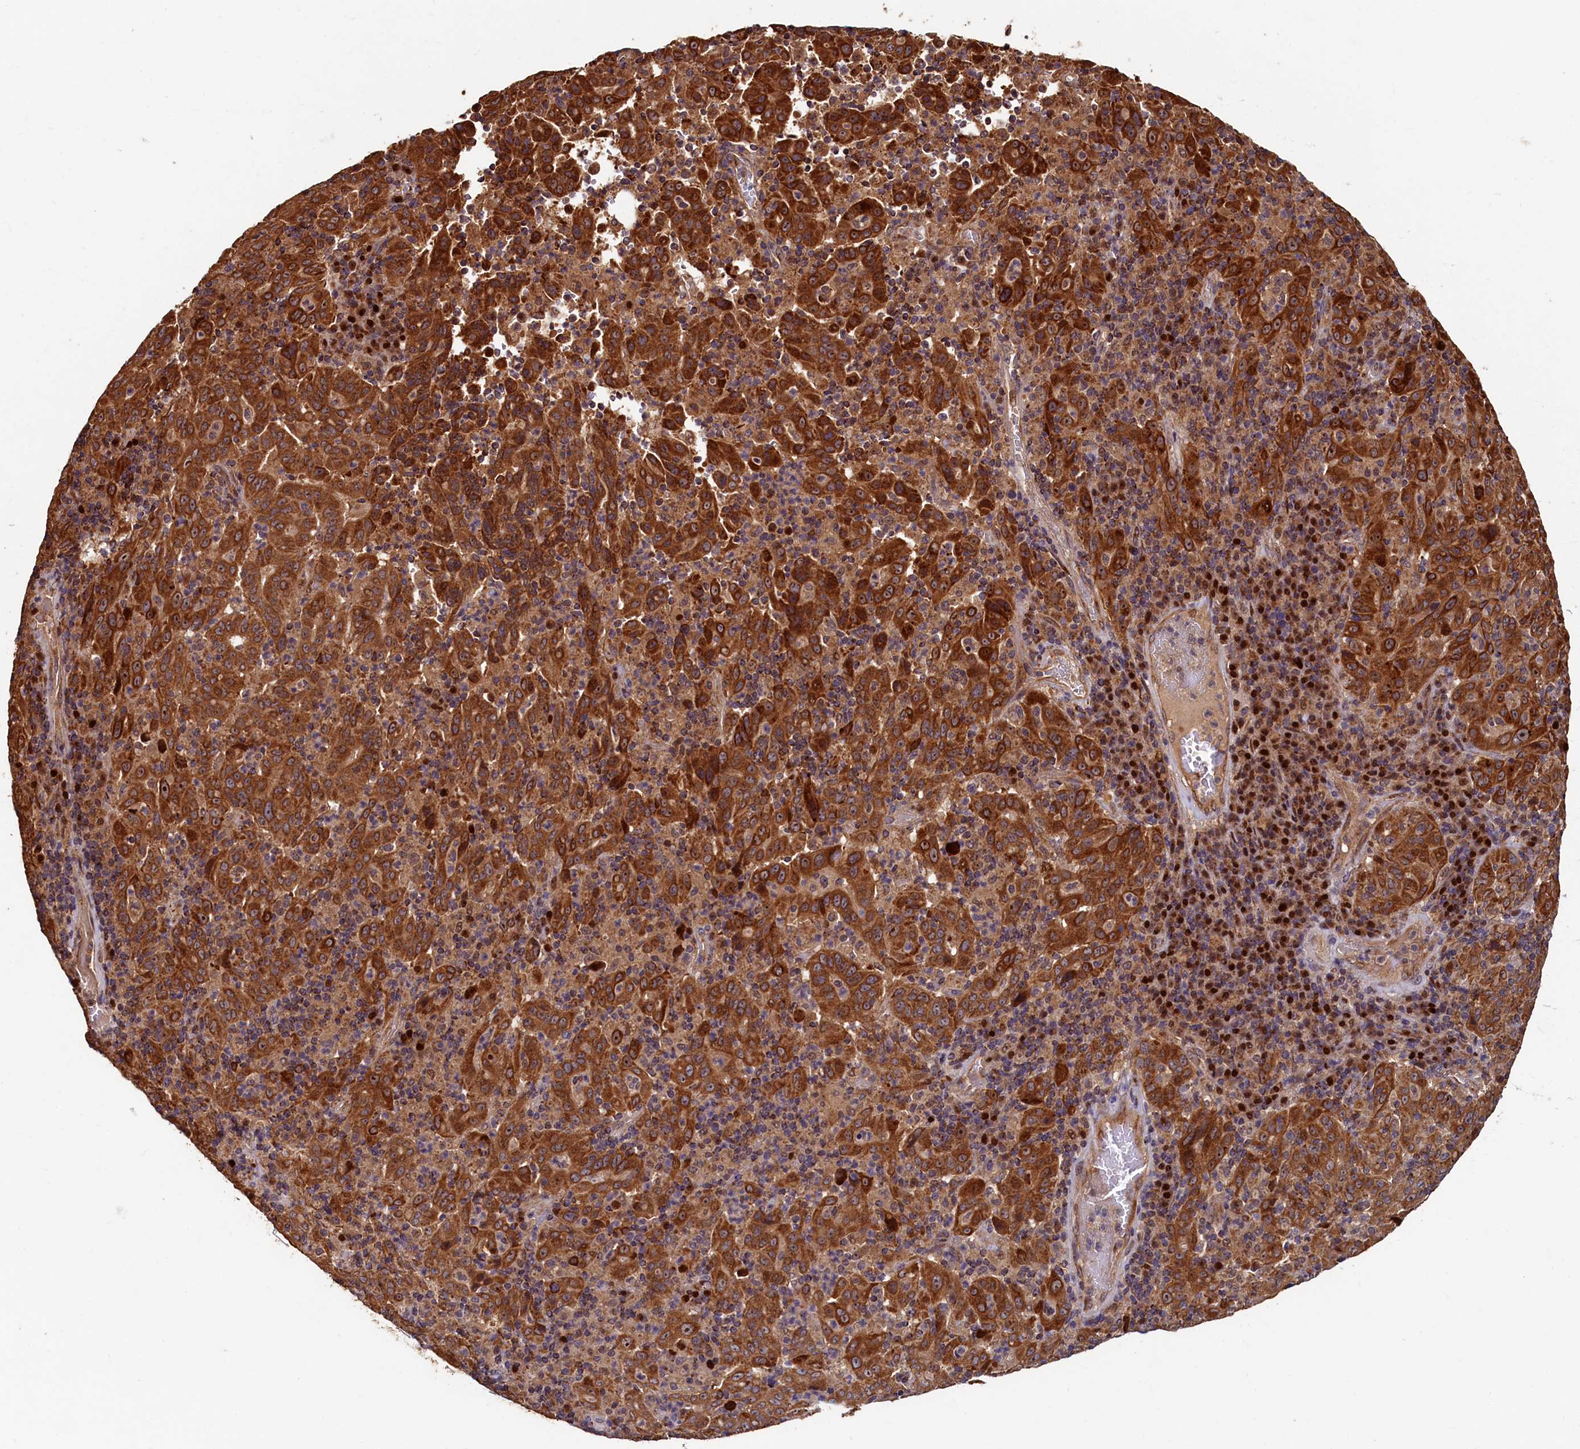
{"staining": {"intensity": "strong", "quantity": ">75%", "location": "cytoplasmic/membranous"}, "tissue": "pancreatic cancer", "cell_type": "Tumor cells", "image_type": "cancer", "snomed": [{"axis": "morphology", "description": "Adenocarcinoma, NOS"}, {"axis": "topography", "description": "Pancreas"}], "caption": "Immunohistochemical staining of human pancreatic adenocarcinoma reveals high levels of strong cytoplasmic/membranous positivity in about >75% of tumor cells. (brown staining indicates protein expression, while blue staining denotes nuclei).", "gene": "NCKAP5L", "patient": {"sex": "male", "age": 63}}